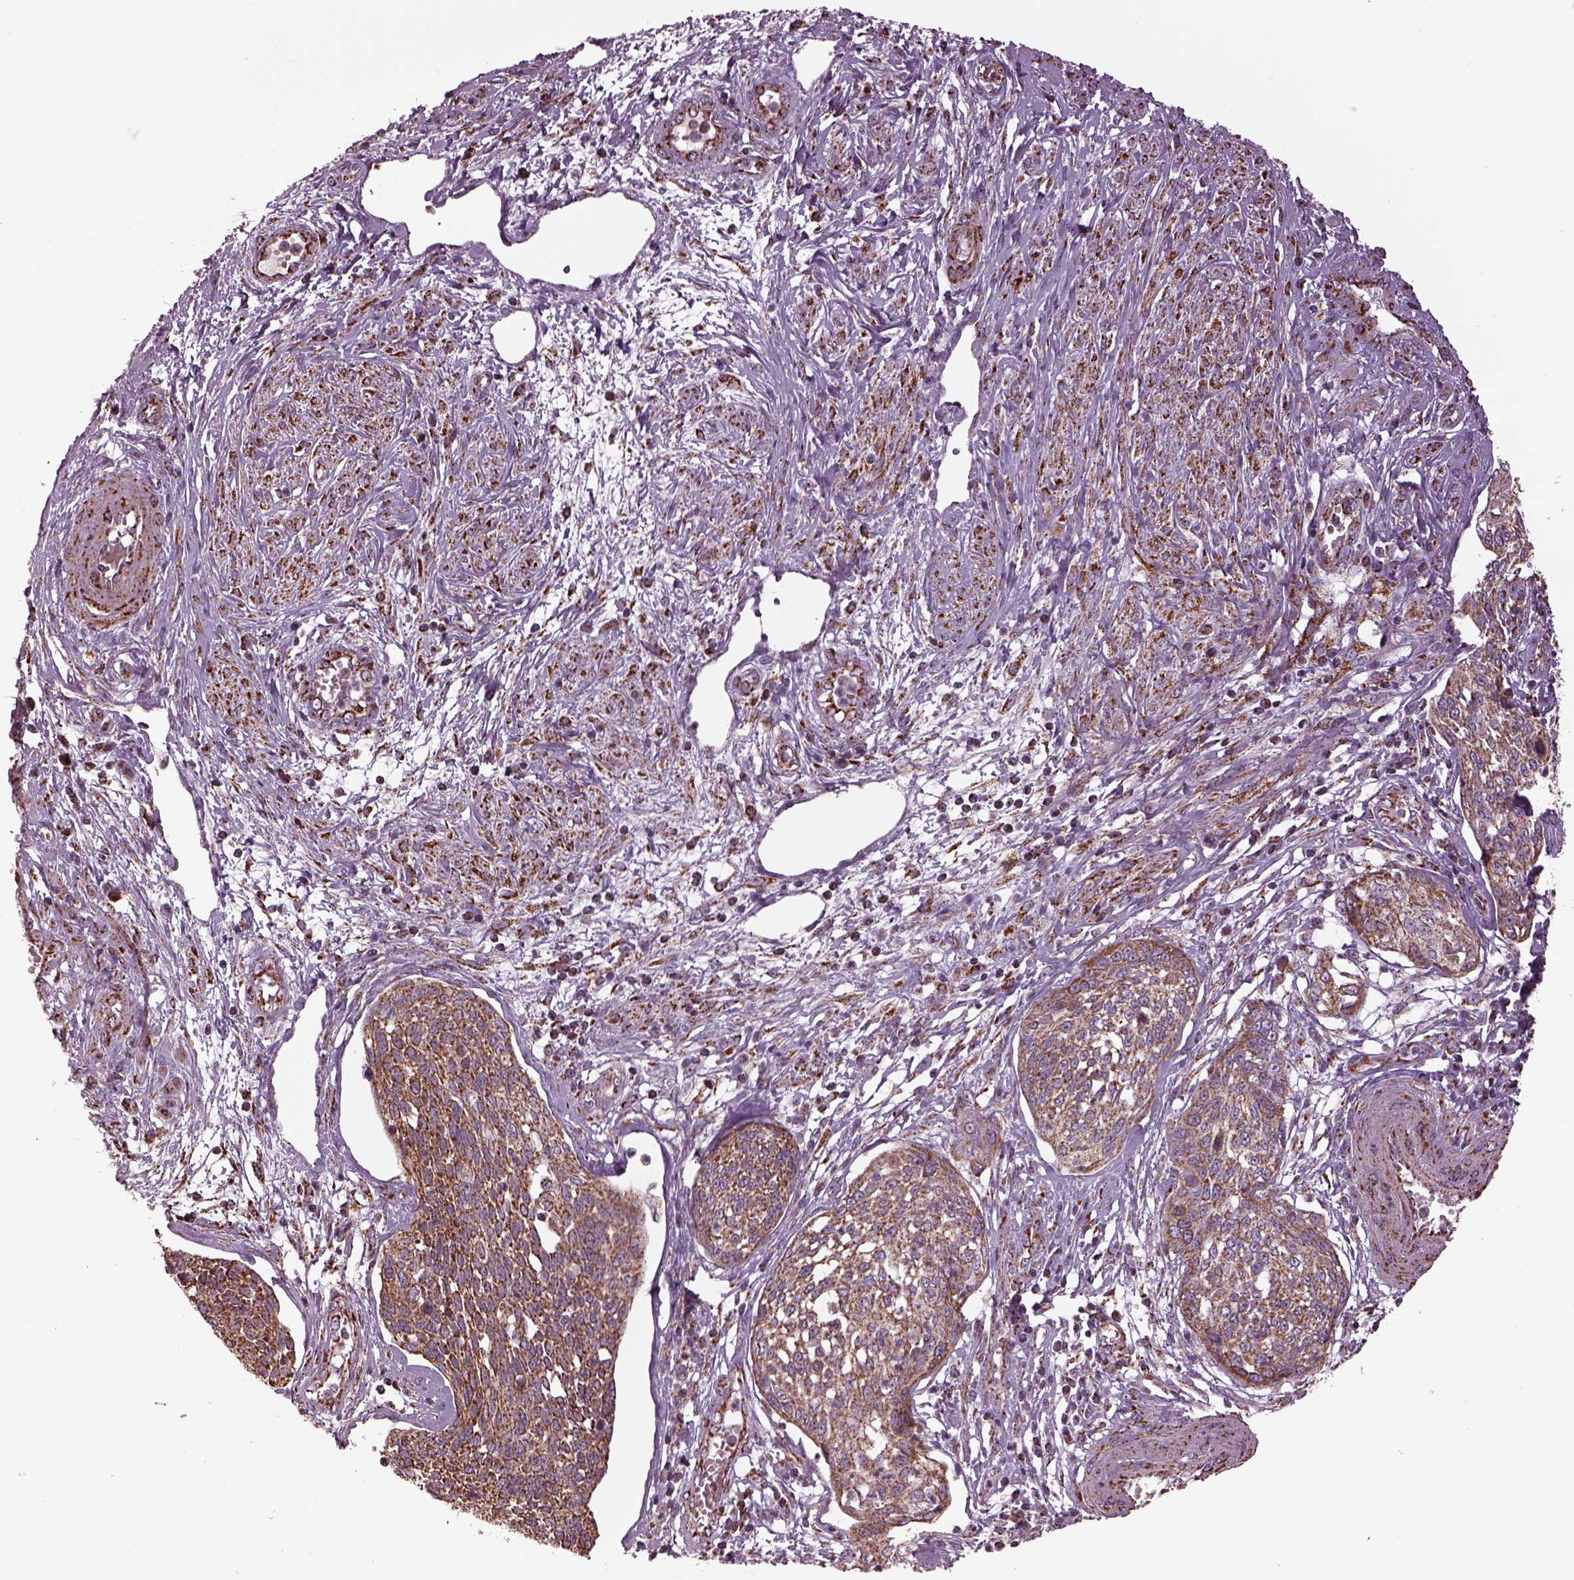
{"staining": {"intensity": "moderate", "quantity": "<25%", "location": "cytoplasmic/membranous"}, "tissue": "cervical cancer", "cell_type": "Tumor cells", "image_type": "cancer", "snomed": [{"axis": "morphology", "description": "Squamous cell carcinoma, NOS"}, {"axis": "topography", "description": "Cervix"}], "caption": "The immunohistochemical stain highlights moderate cytoplasmic/membranous positivity in tumor cells of cervical cancer tissue.", "gene": "TMEM254", "patient": {"sex": "female", "age": 34}}